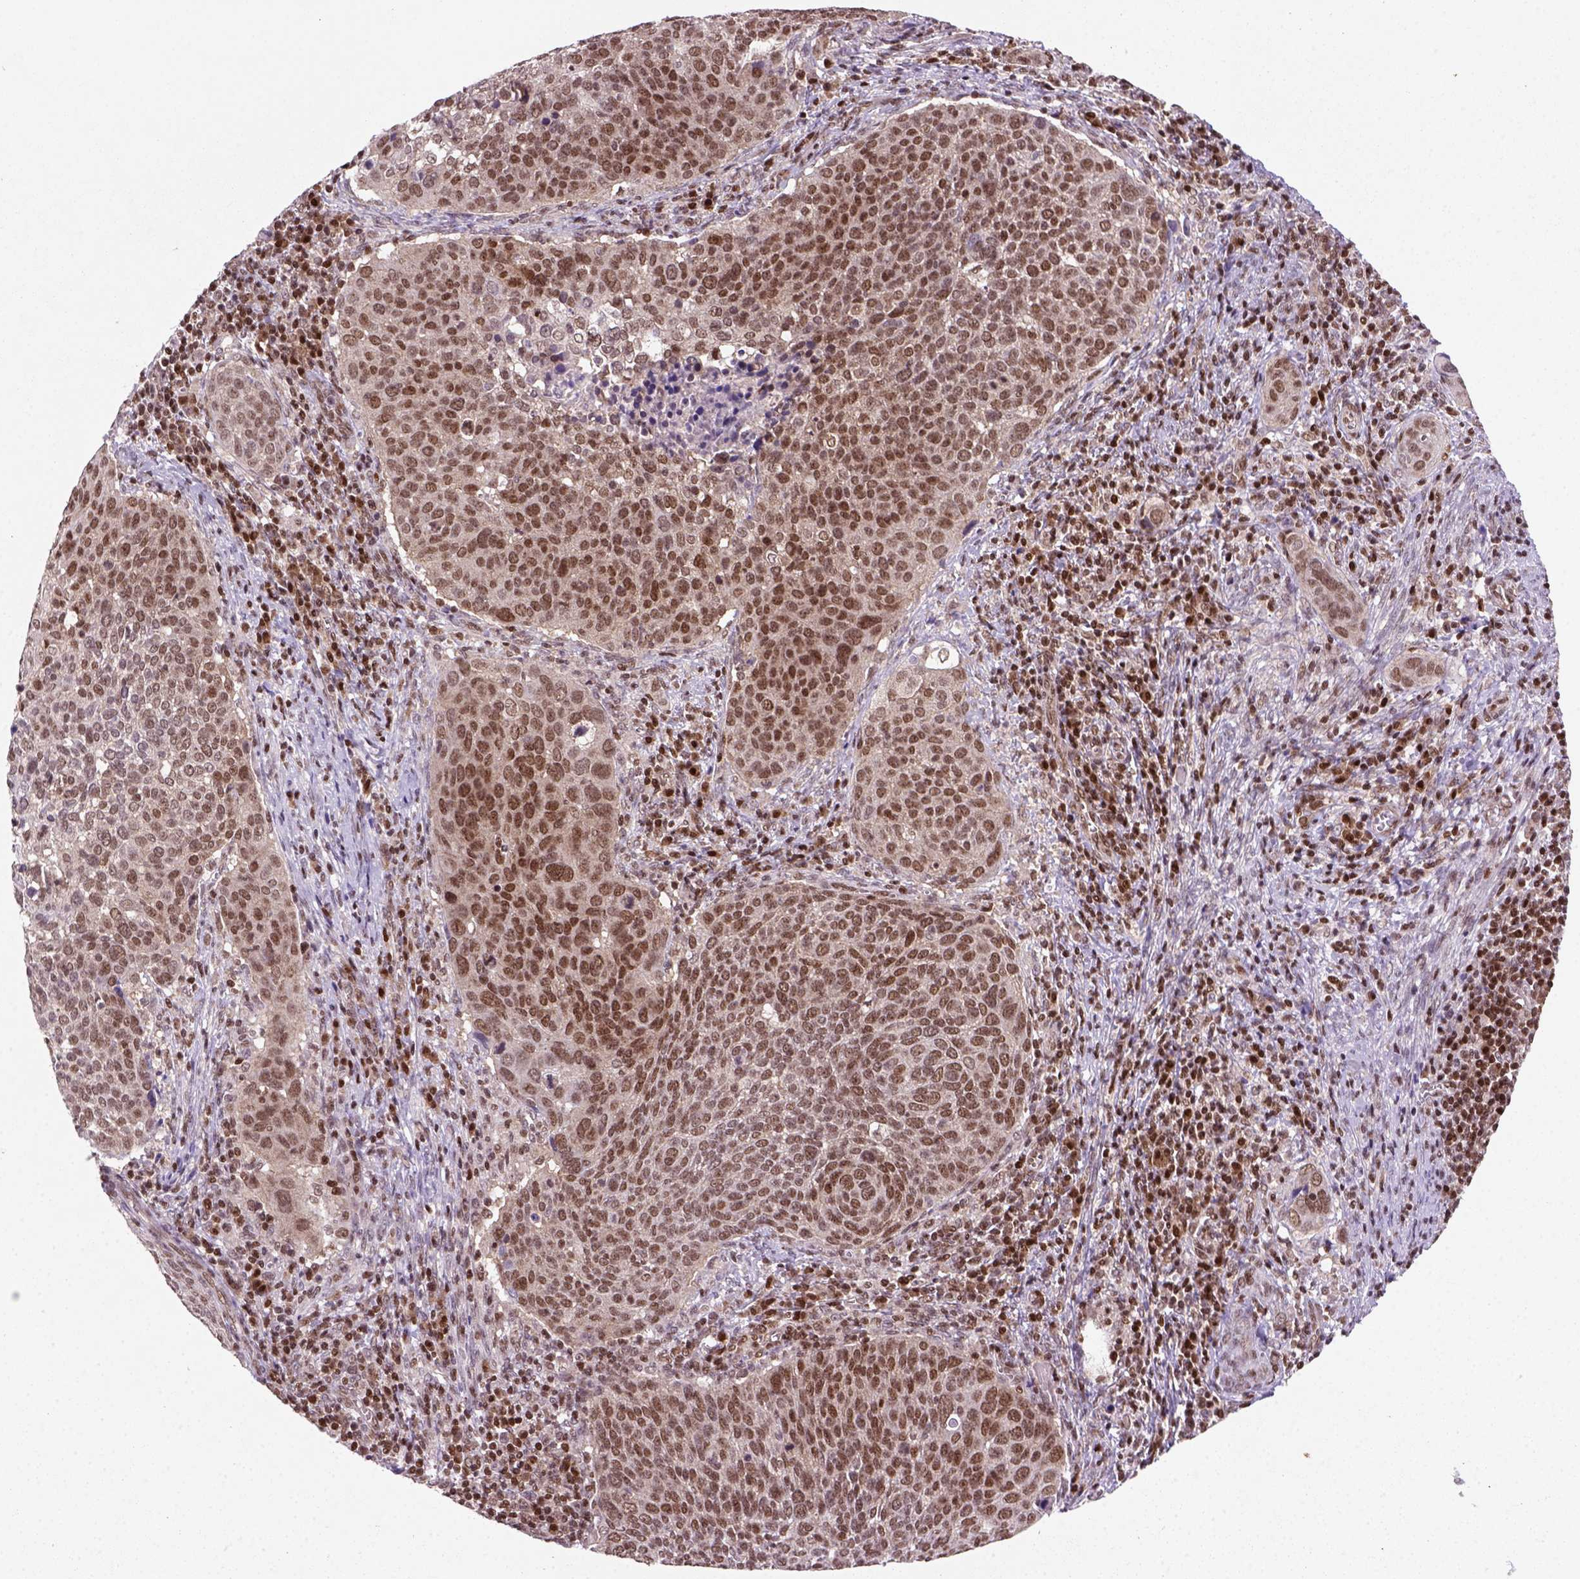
{"staining": {"intensity": "moderate", "quantity": ">75%", "location": "nuclear"}, "tissue": "cervical cancer", "cell_type": "Tumor cells", "image_type": "cancer", "snomed": [{"axis": "morphology", "description": "Squamous cell carcinoma, NOS"}, {"axis": "topography", "description": "Cervix"}], "caption": "Human cervical cancer stained with a brown dye shows moderate nuclear positive staining in about >75% of tumor cells.", "gene": "MGMT", "patient": {"sex": "female", "age": 39}}